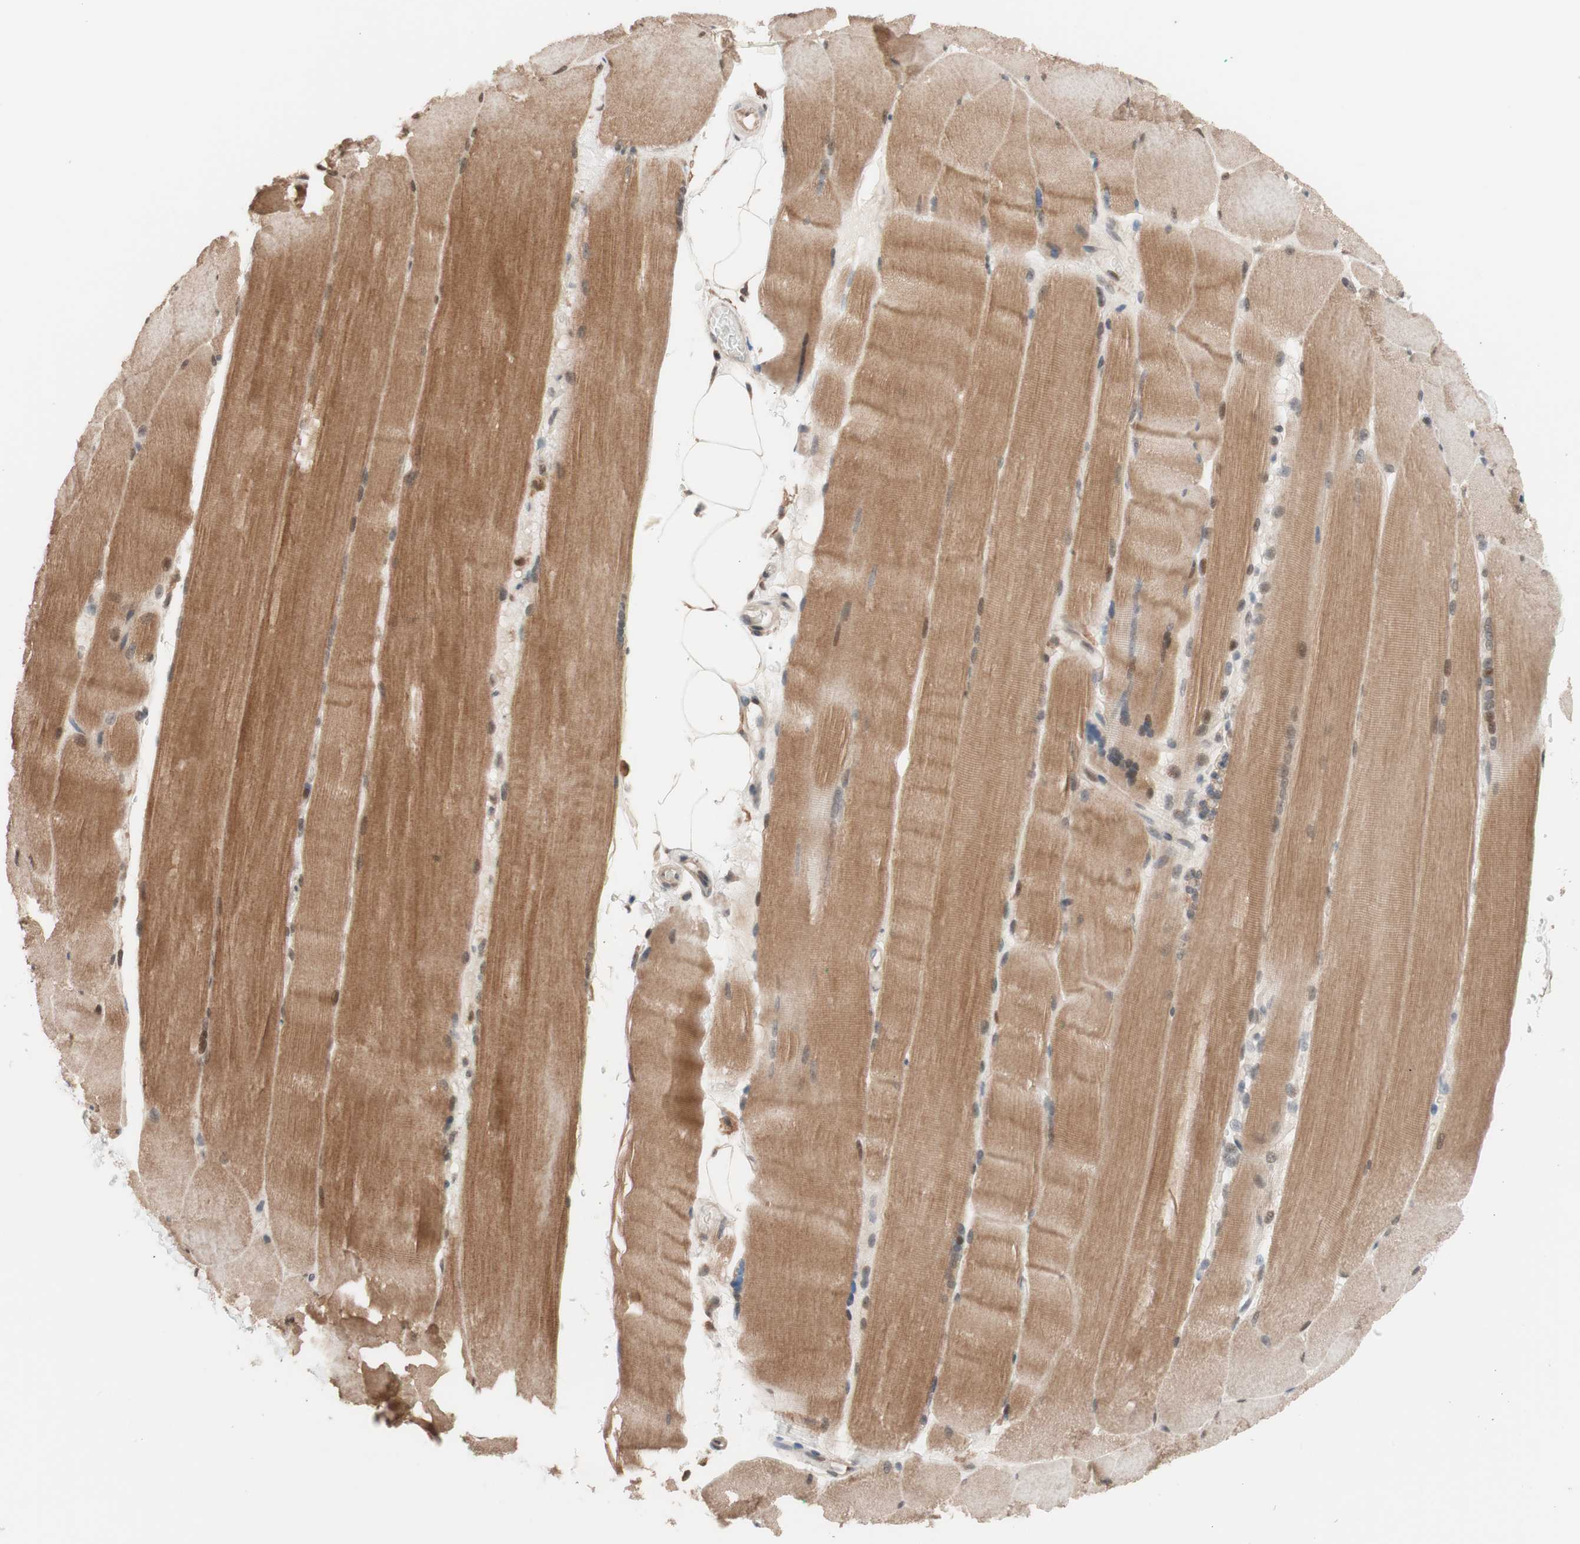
{"staining": {"intensity": "strong", "quantity": ">75%", "location": "cytoplasmic/membranous"}, "tissue": "skeletal muscle", "cell_type": "Myocytes", "image_type": "normal", "snomed": [{"axis": "morphology", "description": "Normal tissue, NOS"}, {"axis": "topography", "description": "Skin"}, {"axis": "topography", "description": "Skeletal muscle"}], "caption": "About >75% of myocytes in unremarkable human skeletal muscle reveal strong cytoplasmic/membranous protein staining as visualized by brown immunohistochemical staining.", "gene": "CCNC", "patient": {"sex": "male", "age": 83}}